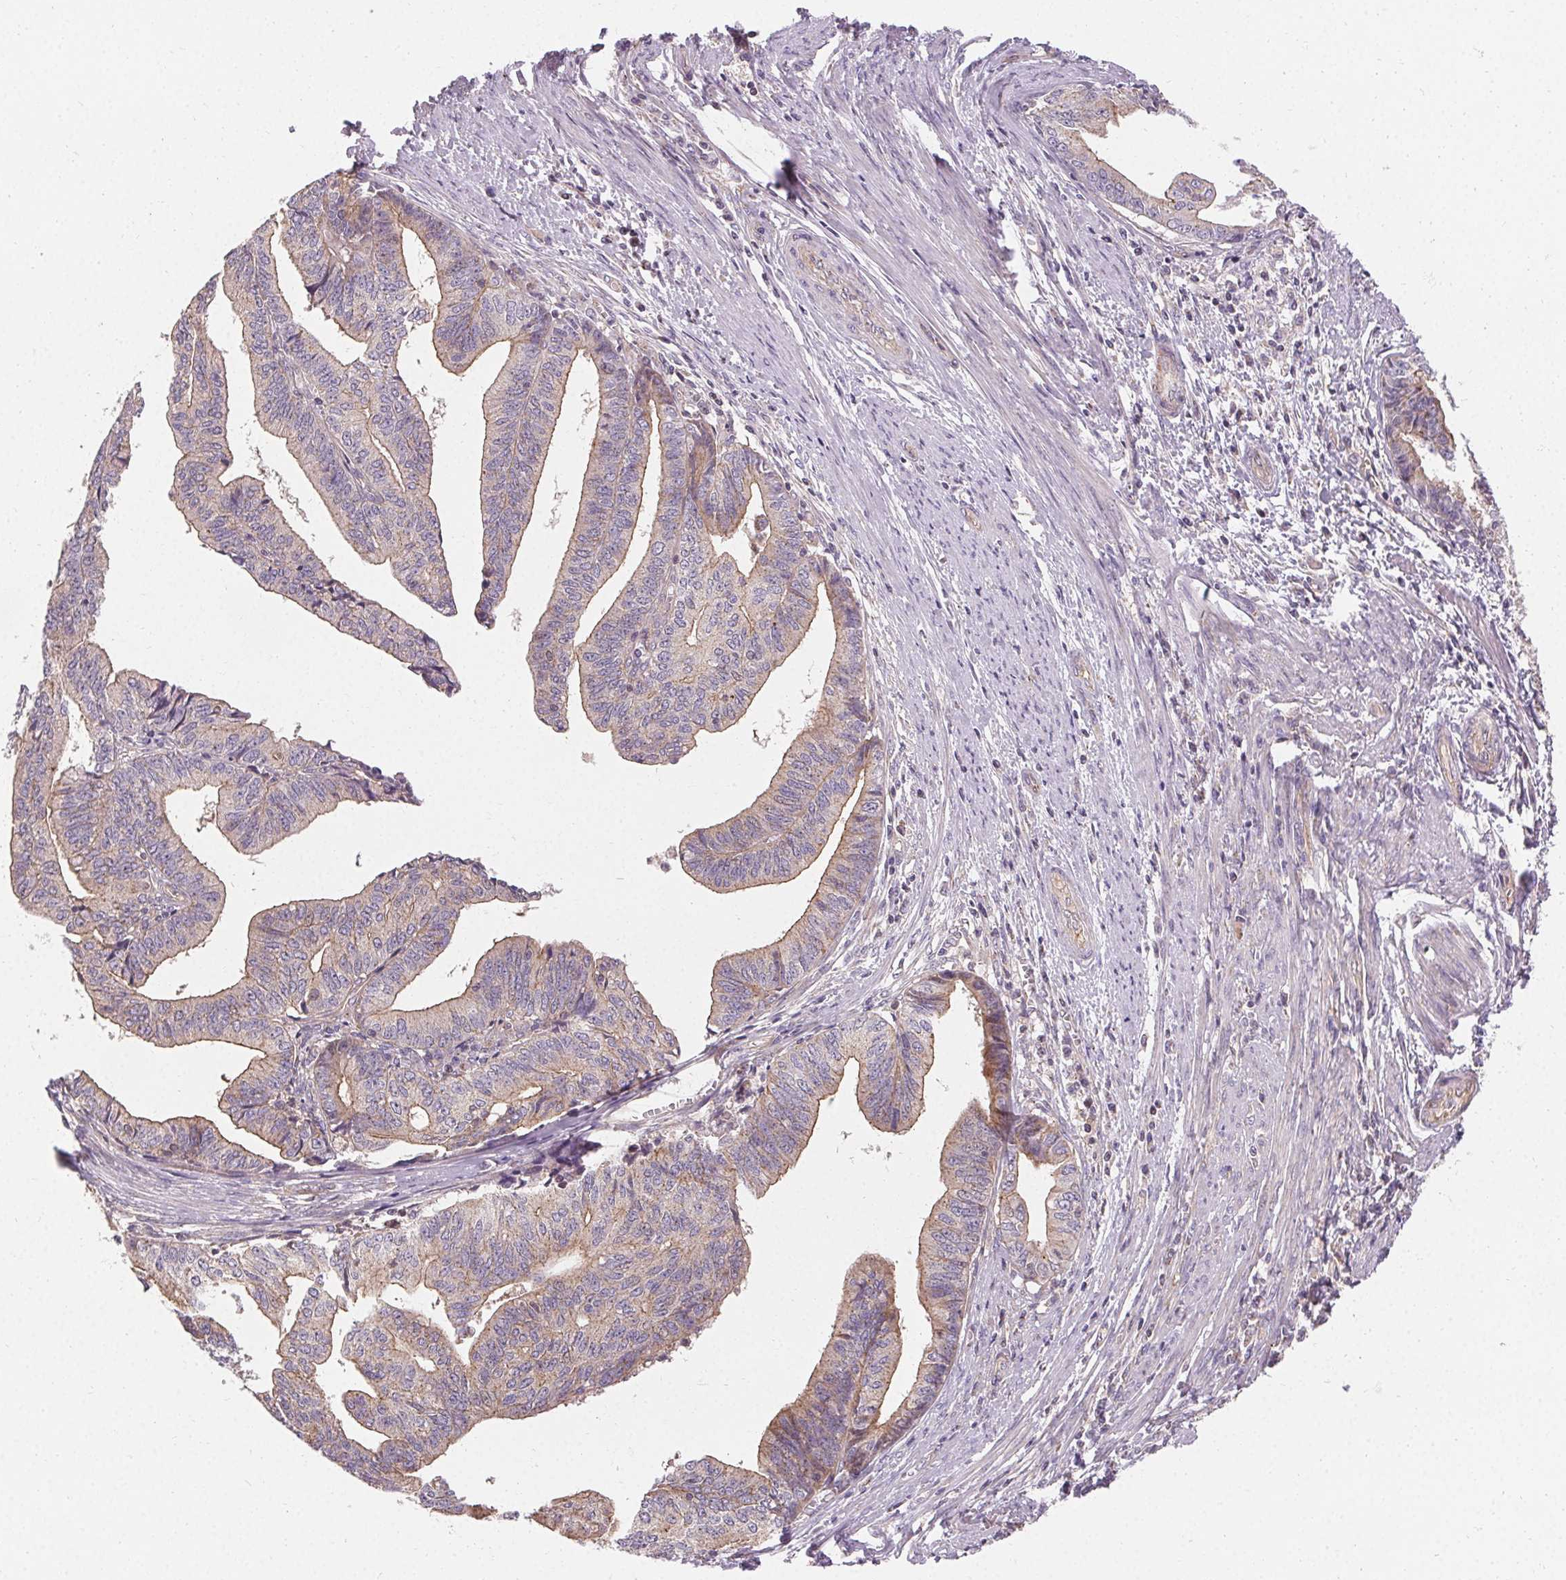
{"staining": {"intensity": "weak", "quantity": "<25%", "location": "cytoplasmic/membranous"}, "tissue": "endometrial cancer", "cell_type": "Tumor cells", "image_type": "cancer", "snomed": [{"axis": "morphology", "description": "Adenocarcinoma, NOS"}, {"axis": "topography", "description": "Endometrium"}], "caption": "Immunohistochemistry (IHC) of human endometrial adenocarcinoma displays no staining in tumor cells. (Immunohistochemistry (IHC), brightfield microscopy, high magnification).", "gene": "APLP1", "patient": {"sex": "female", "age": 65}}